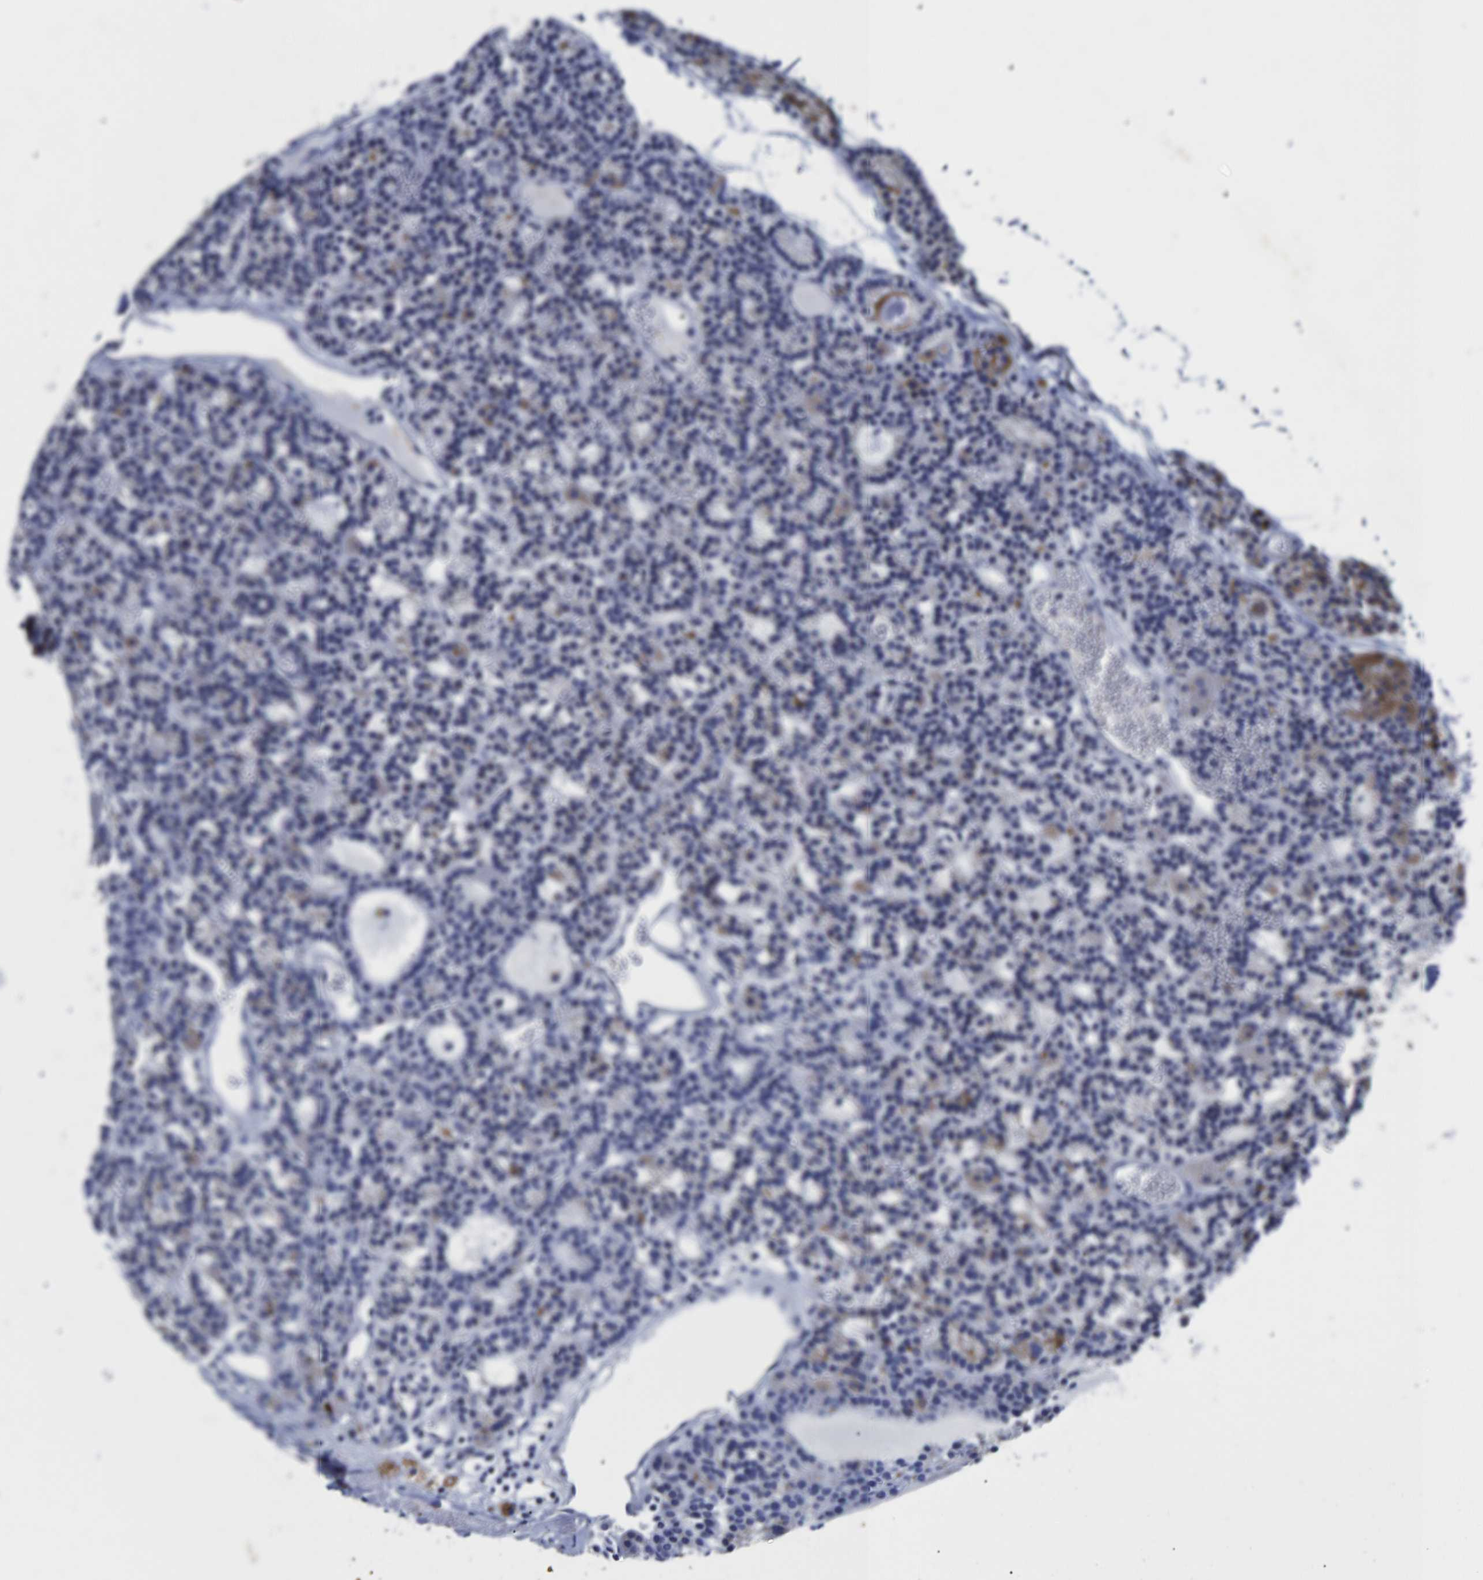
{"staining": {"intensity": "negative", "quantity": "none", "location": "none"}, "tissue": "parathyroid gland", "cell_type": "Glandular cells", "image_type": "normal", "snomed": [{"axis": "morphology", "description": "Normal tissue, NOS"}, {"axis": "morphology", "description": "Adenoma, NOS"}, {"axis": "topography", "description": "Parathyroid gland"}], "caption": "DAB (3,3'-diaminobenzidine) immunohistochemical staining of normal parathyroid gland demonstrates no significant positivity in glandular cells.", "gene": "AASS", "patient": {"sex": "female", "age": 58}}